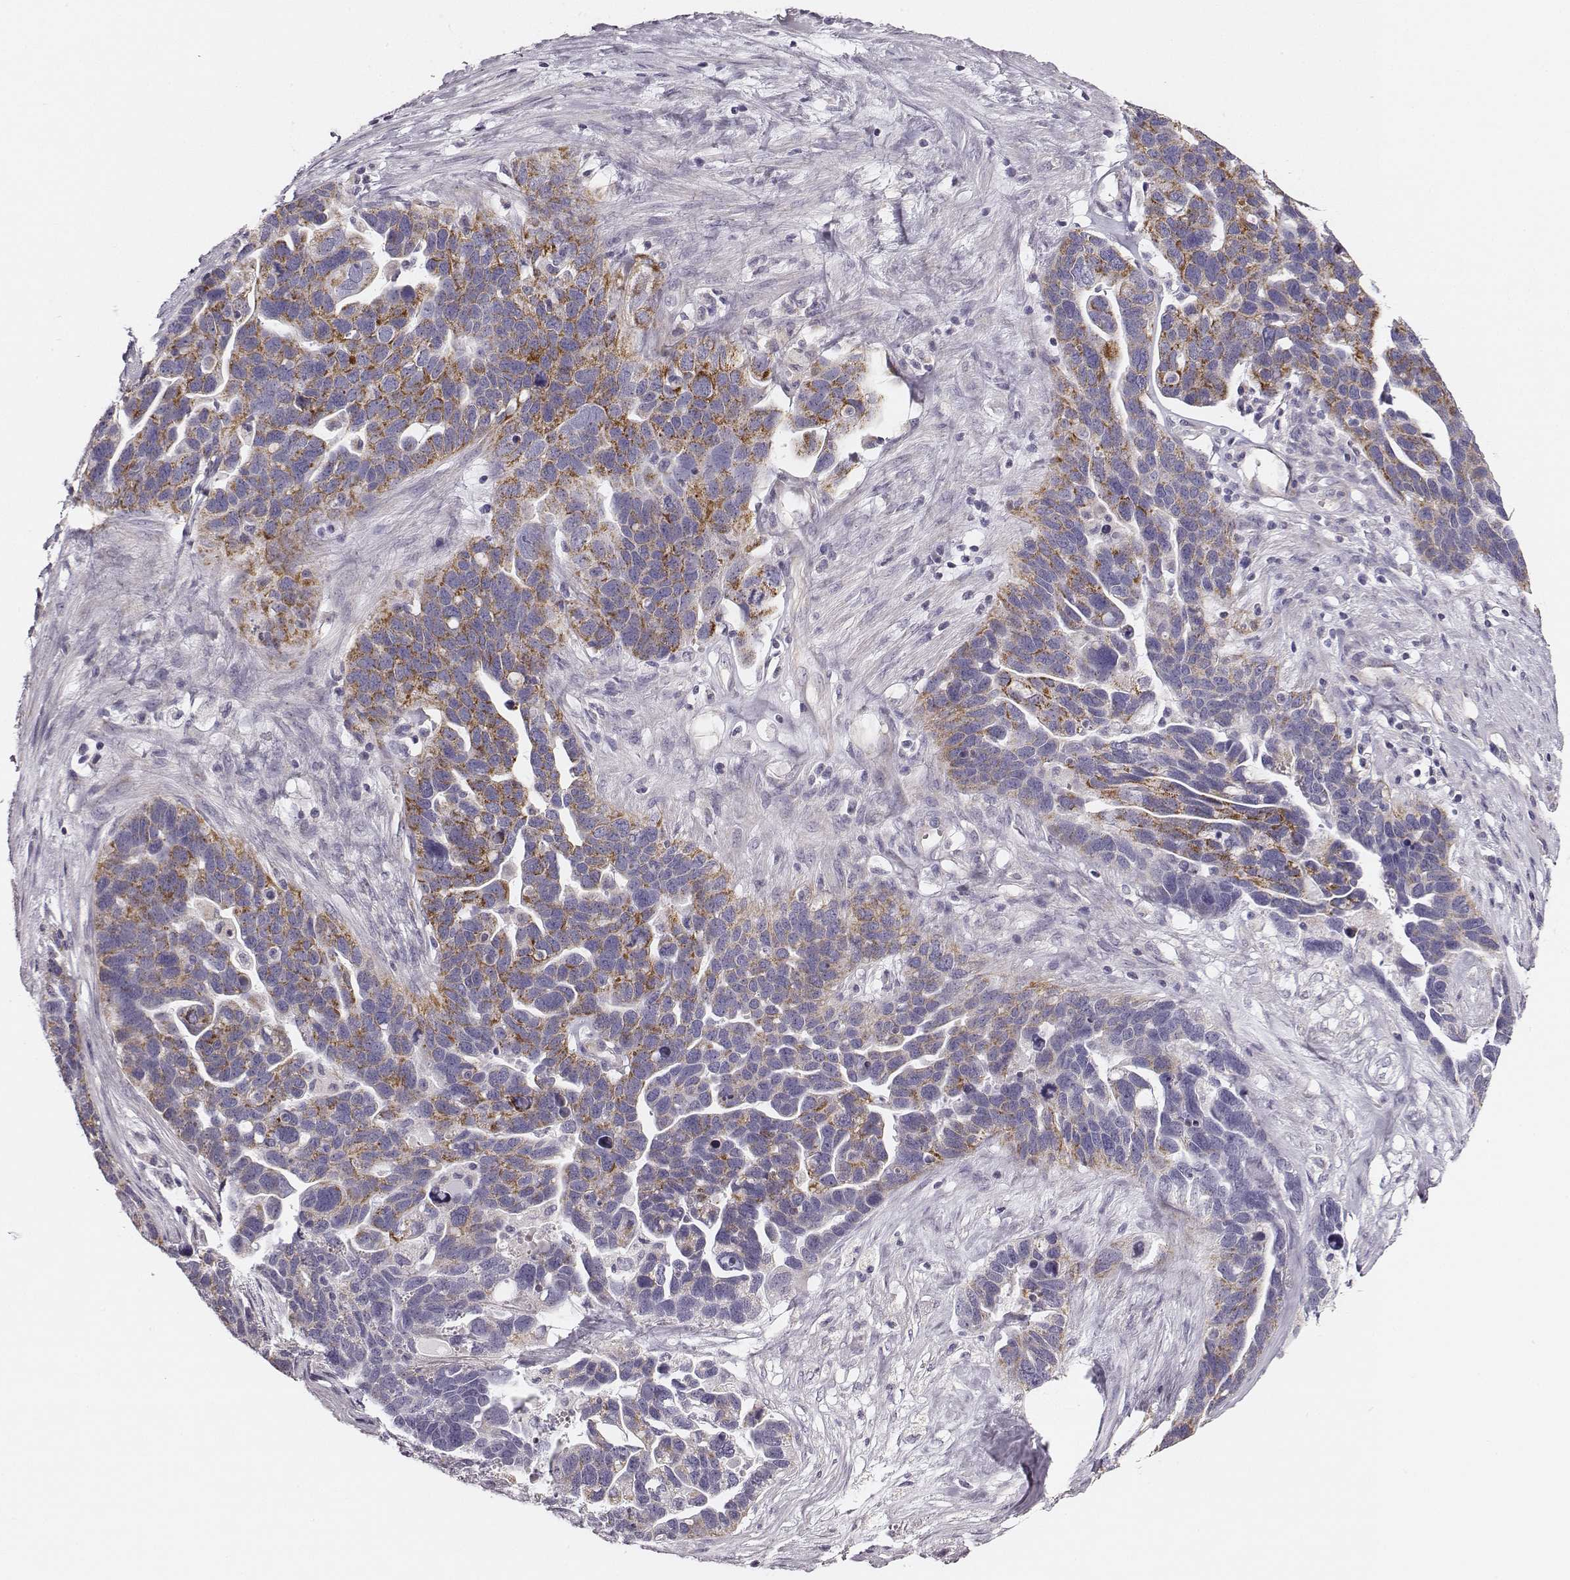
{"staining": {"intensity": "moderate", "quantity": "<25%", "location": "cytoplasmic/membranous"}, "tissue": "ovarian cancer", "cell_type": "Tumor cells", "image_type": "cancer", "snomed": [{"axis": "morphology", "description": "Cystadenocarcinoma, serous, NOS"}, {"axis": "topography", "description": "Ovary"}], "caption": "Protein staining of ovarian serous cystadenocarcinoma tissue shows moderate cytoplasmic/membranous staining in approximately <25% of tumor cells. The protein of interest is stained brown, and the nuclei are stained in blue (DAB IHC with brightfield microscopy, high magnification).", "gene": "UBL4B", "patient": {"sex": "female", "age": 54}}